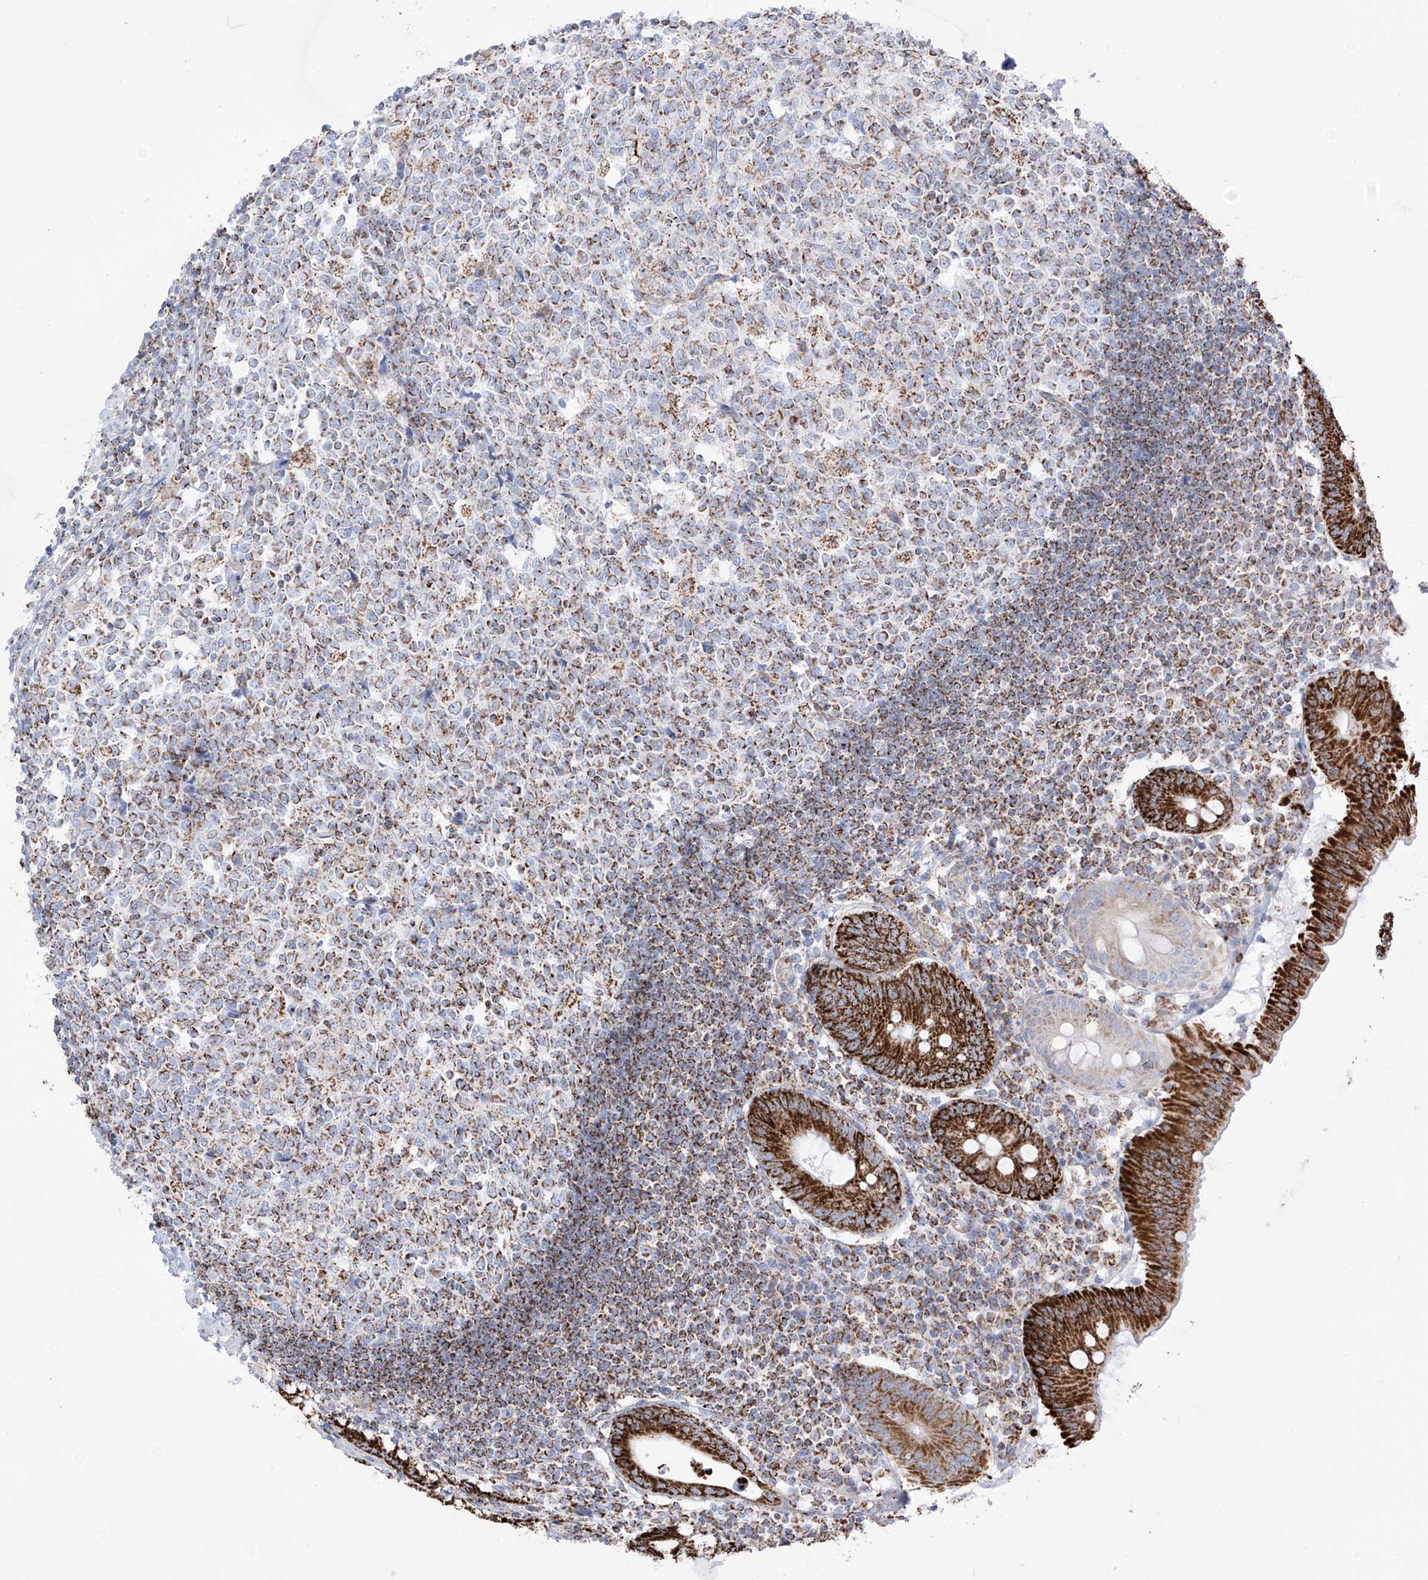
{"staining": {"intensity": "strong", "quantity": ">75%", "location": "cytoplasmic/membranous"}, "tissue": "appendix", "cell_type": "Glandular cells", "image_type": "normal", "snomed": [{"axis": "morphology", "description": "Normal tissue, NOS"}, {"axis": "topography", "description": "Appendix"}], "caption": "Immunohistochemistry (IHC) staining of normal appendix, which displays high levels of strong cytoplasmic/membranous positivity in approximately >75% of glandular cells indicating strong cytoplasmic/membranous protein staining. The staining was performed using DAB (brown) for protein detection and nuclei were counterstained in hematoxylin (blue).", "gene": "XKR3", "patient": {"sex": "female", "age": 54}}